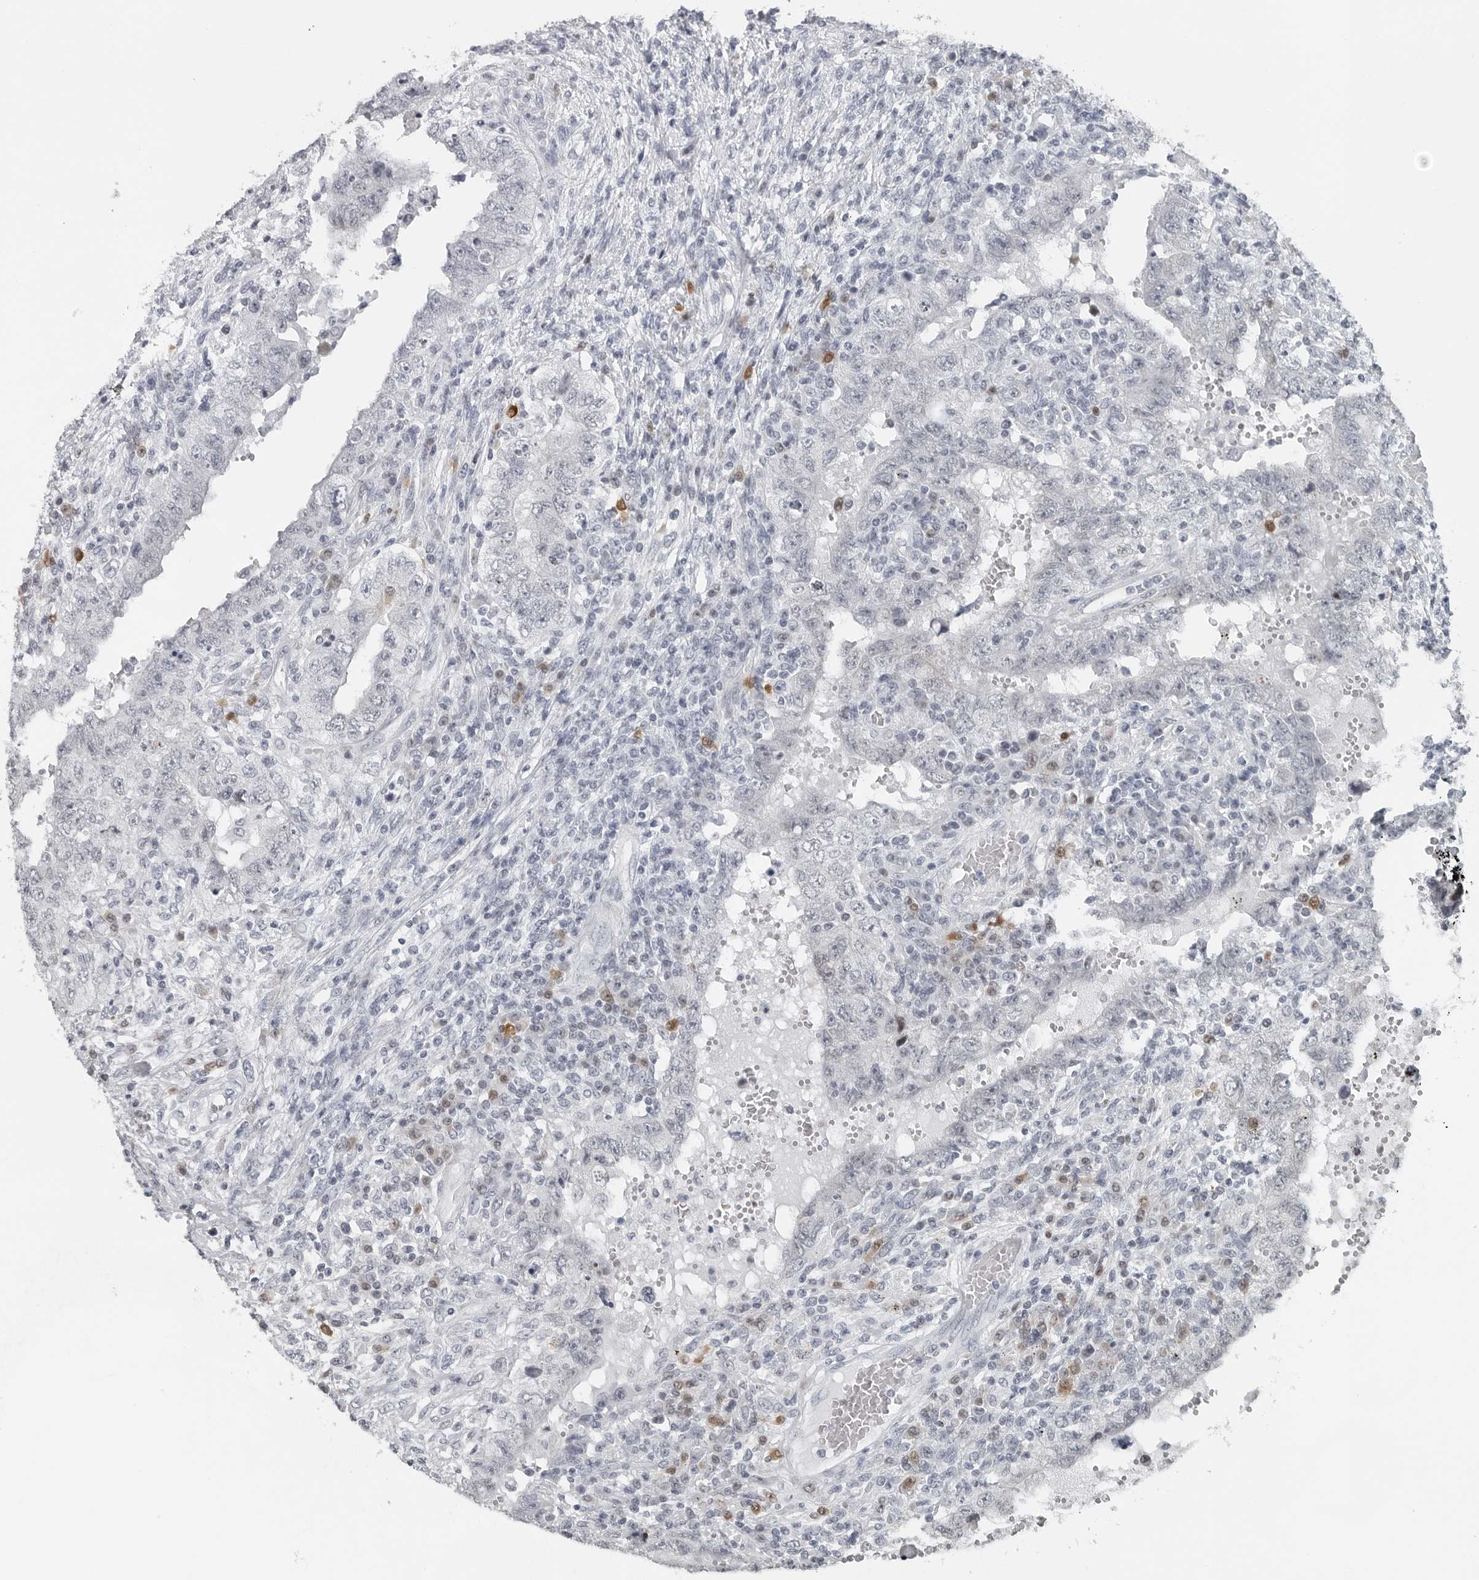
{"staining": {"intensity": "negative", "quantity": "none", "location": "none"}, "tissue": "testis cancer", "cell_type": "Tumor cells", "image_type": "cancer", "snomed": [{"axis": "morphology", "description": "Carcinoma, Embryonal, NOS"}, {"axis": "topography", "description": "Testis"}], "caption": "This is an immunohistochemistry micrograph of testis embryonal carcinoma. There is no expression in tumor cells.", "gene": "PPP1R42", "patient": {"sex": "male", "age": 26}}